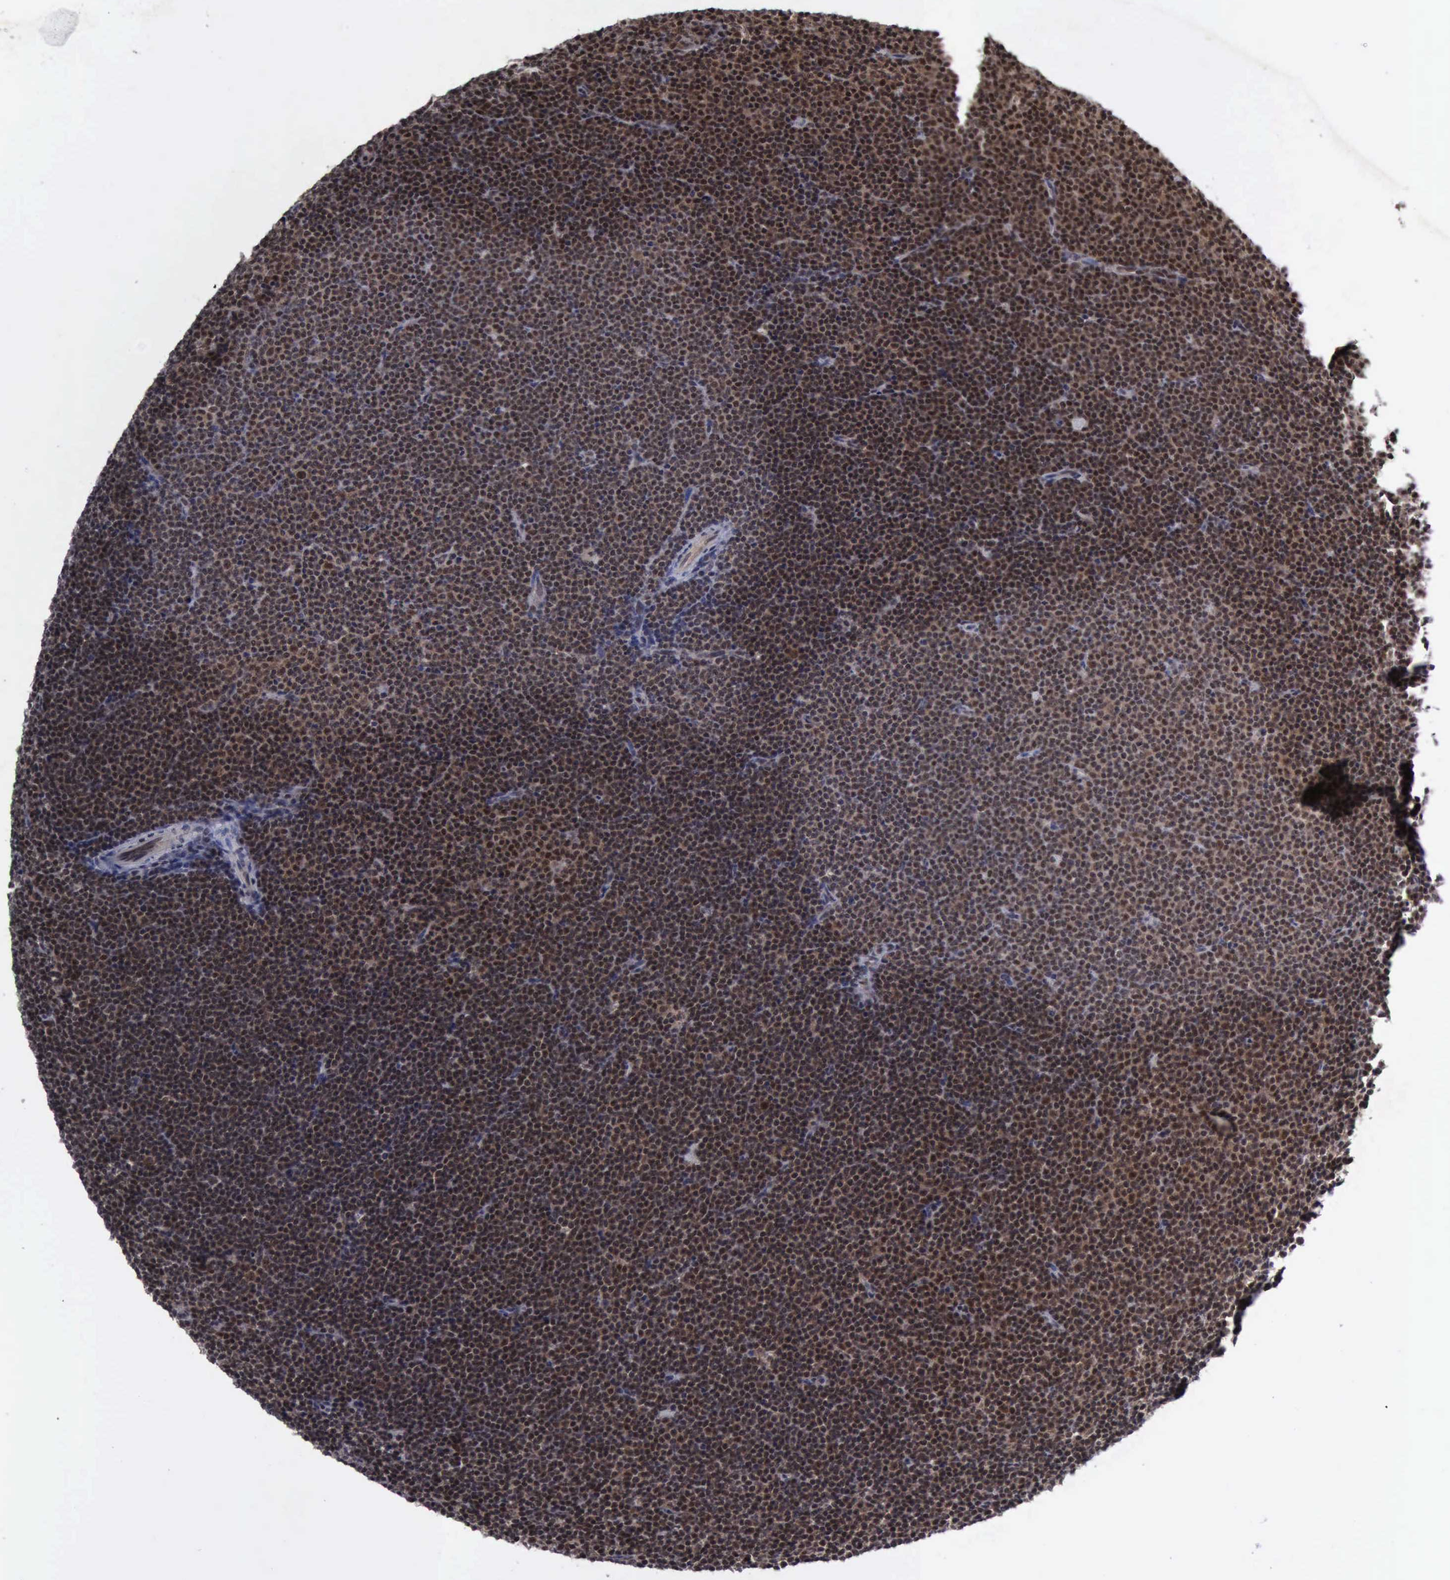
{"staining": {"intensity": "strong", "quantity": ">75%", "location": "cytoplasmic/membranous,nuclear"}, "tissue": "lymphoma", "cell_type": "Tumor cells", "image_type": "cancer", "snomed": [{"axis": "morphology", "description": "Malignant lymphoma, non-Hodgkin's type, Low grade"}, {"axis": "topography", "description": "Lymph node"}], "caption": "Immunohistochemical staining of human low-grade malignant lymphoma, non-Hodgkin's type exhibits high levels of strong cytoplasmic/membranous and nuclear protein expression in about >75% of tumor cells. Nuclei are stained in blue.", "gene": "ATM", "patient": {"sex": "female", "age": 69}}